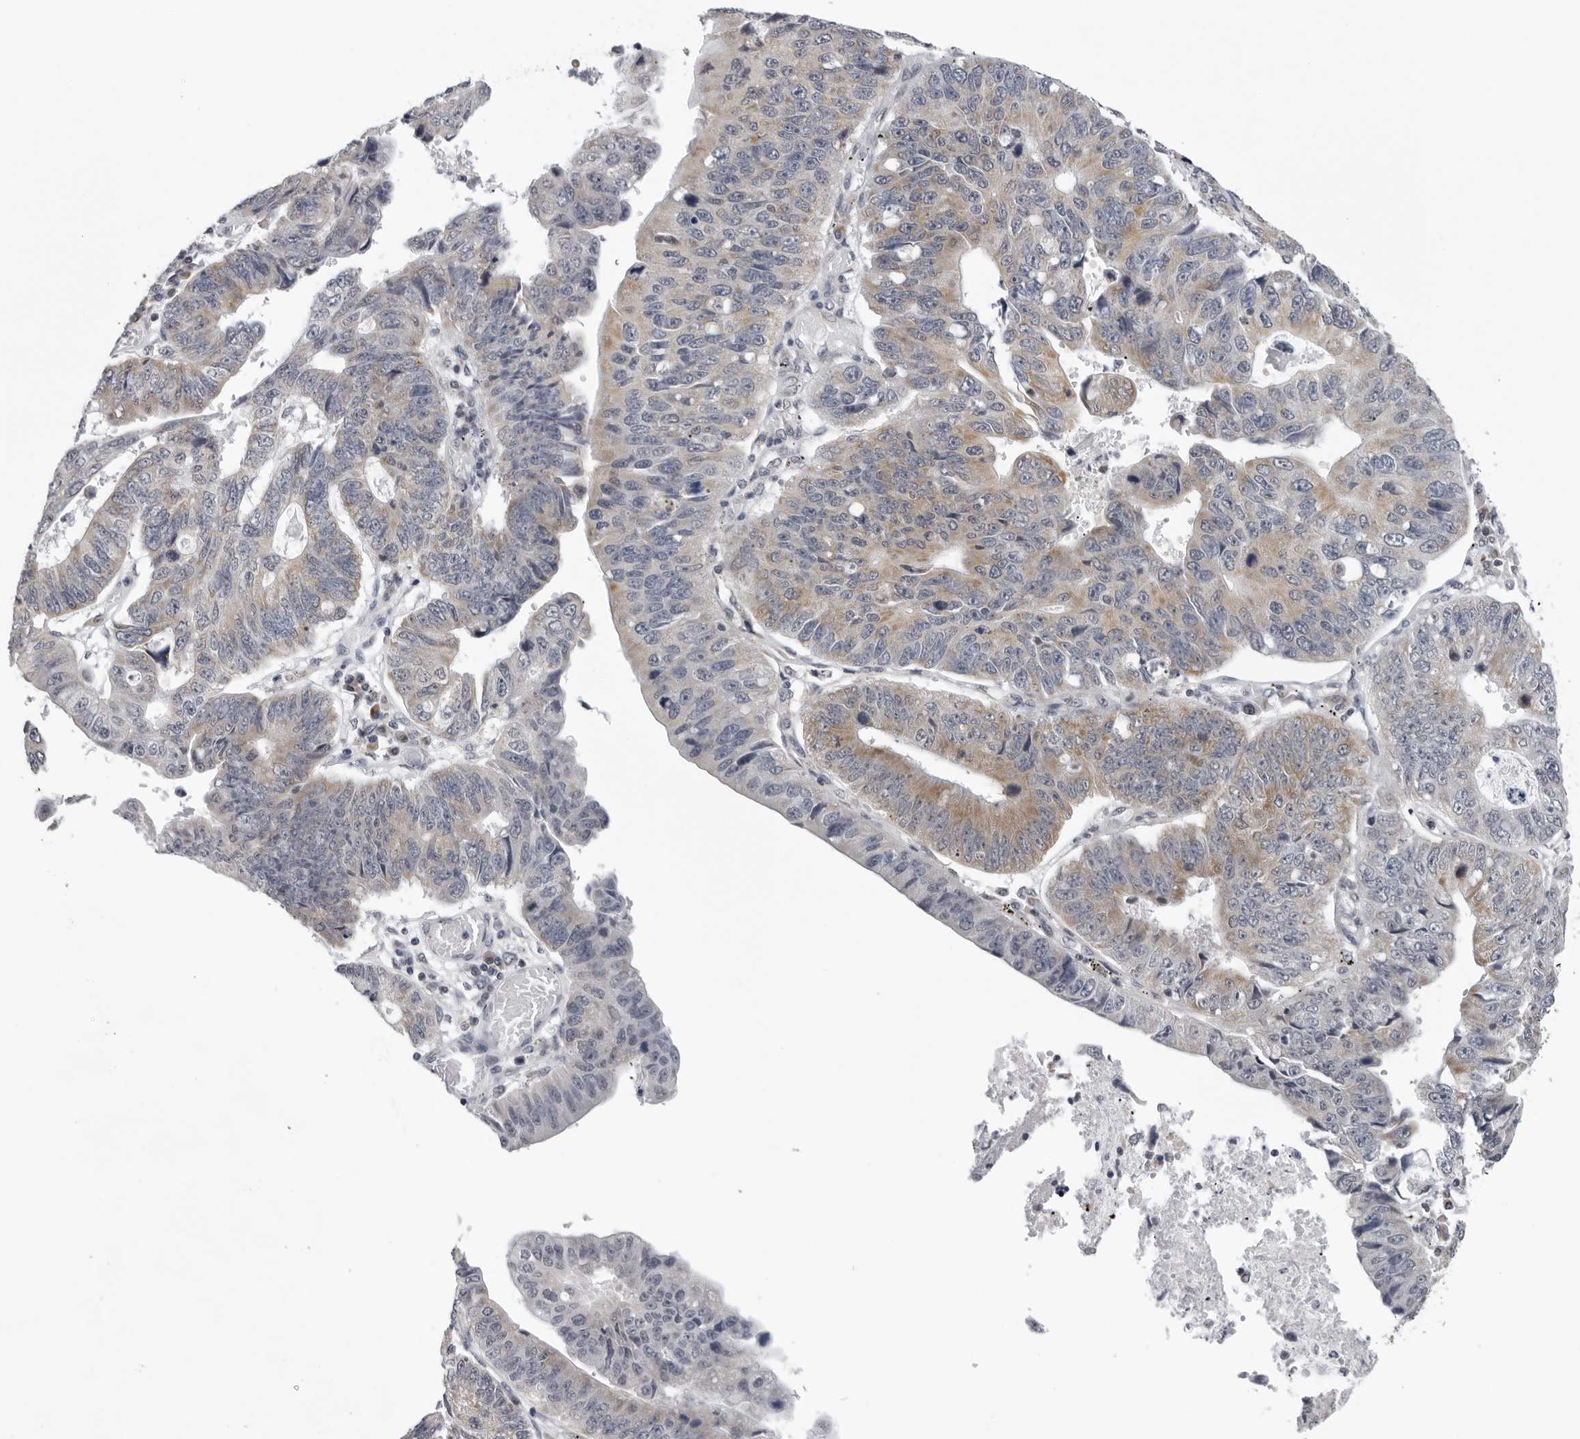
{"staining": {"intensity": "strong", "quantity": "<25%", "location": "cytoplasmic/membranous"}, "tissue": "stomach cancer", "cell_type": "Tumor cells", "image_type": "cancer", "snomed": [{"axis": "morphology", "description": "Adenocarcinoma, NOS"}, {"axis": "topography", "description": "Stomach"}], "caption": "Immunohistochemistry histopathology image of neoplastic tissue: human stomach cancer stained using immunohistochemistry shows medium levels of strong protein expression localized specifically in the cytoplasmic/membranous of tumor cells, appearing as a cytoplasmic/membranous brown color.", "gene": "CPT2", "patient": {"sex": "male", "age": 59}}